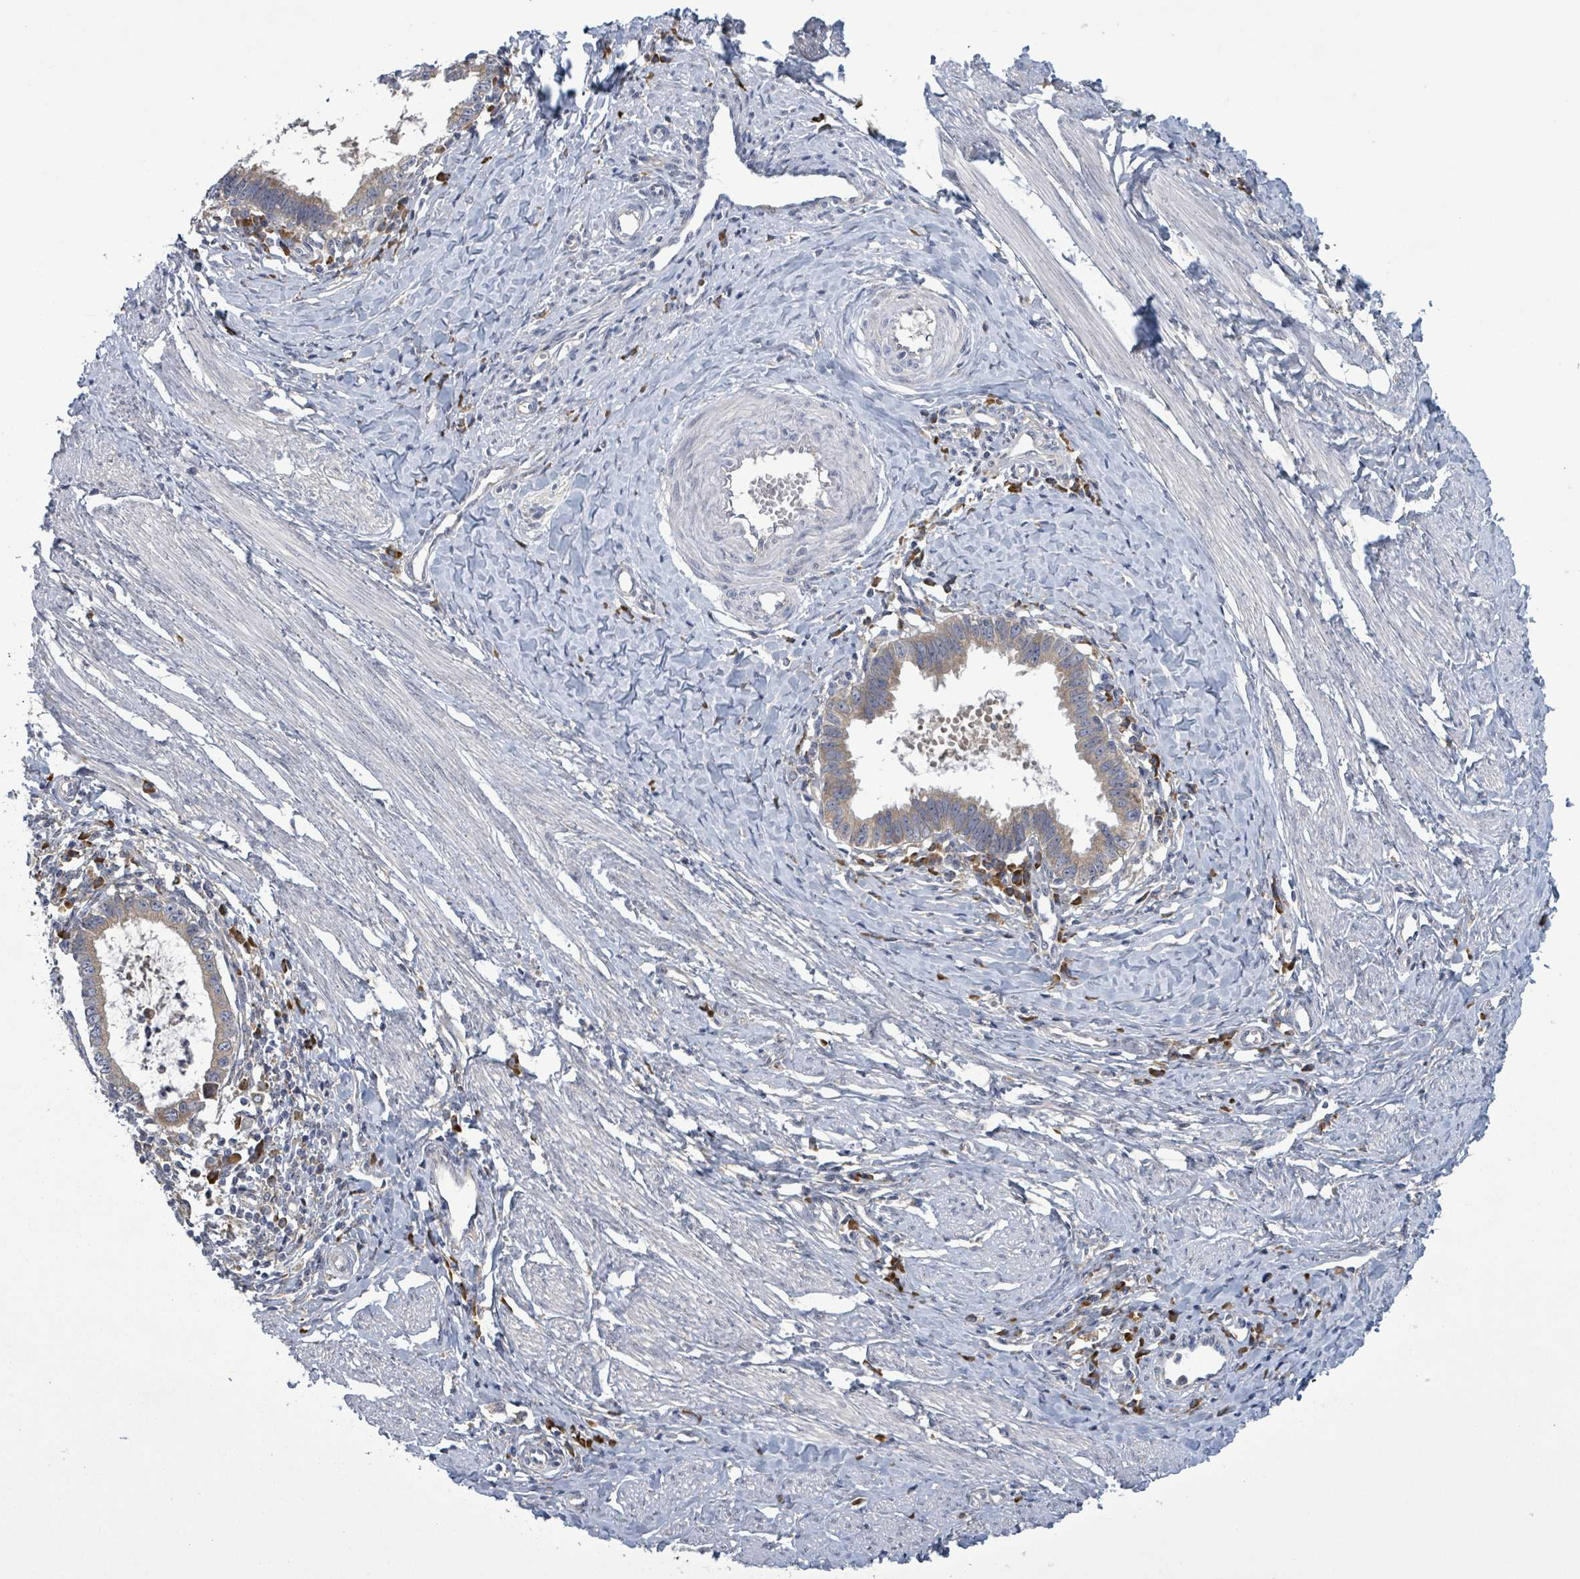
{"staining": {"intensity": "weak", "quantity": ">75%", "location": "cytoplasmic/membranous"}, "tissue": "cervical cancer", "cell_type": "Tumor cells", "image_type": "cancer", "snomed": [{"axis": "morphology", "description": "Adenocarcinoma, NOS"}, {"axis": "topography", "description": "Cervix"}], "caption": "IHC histopathology image of human cervical cancer stained for a protein (brown), which displays low levels of weak cytoplasmic/membranous staining in approximately >75% of tumor cells.", "gene": "ATP13A1", "patient": {"sex": "female", "age": 36}}